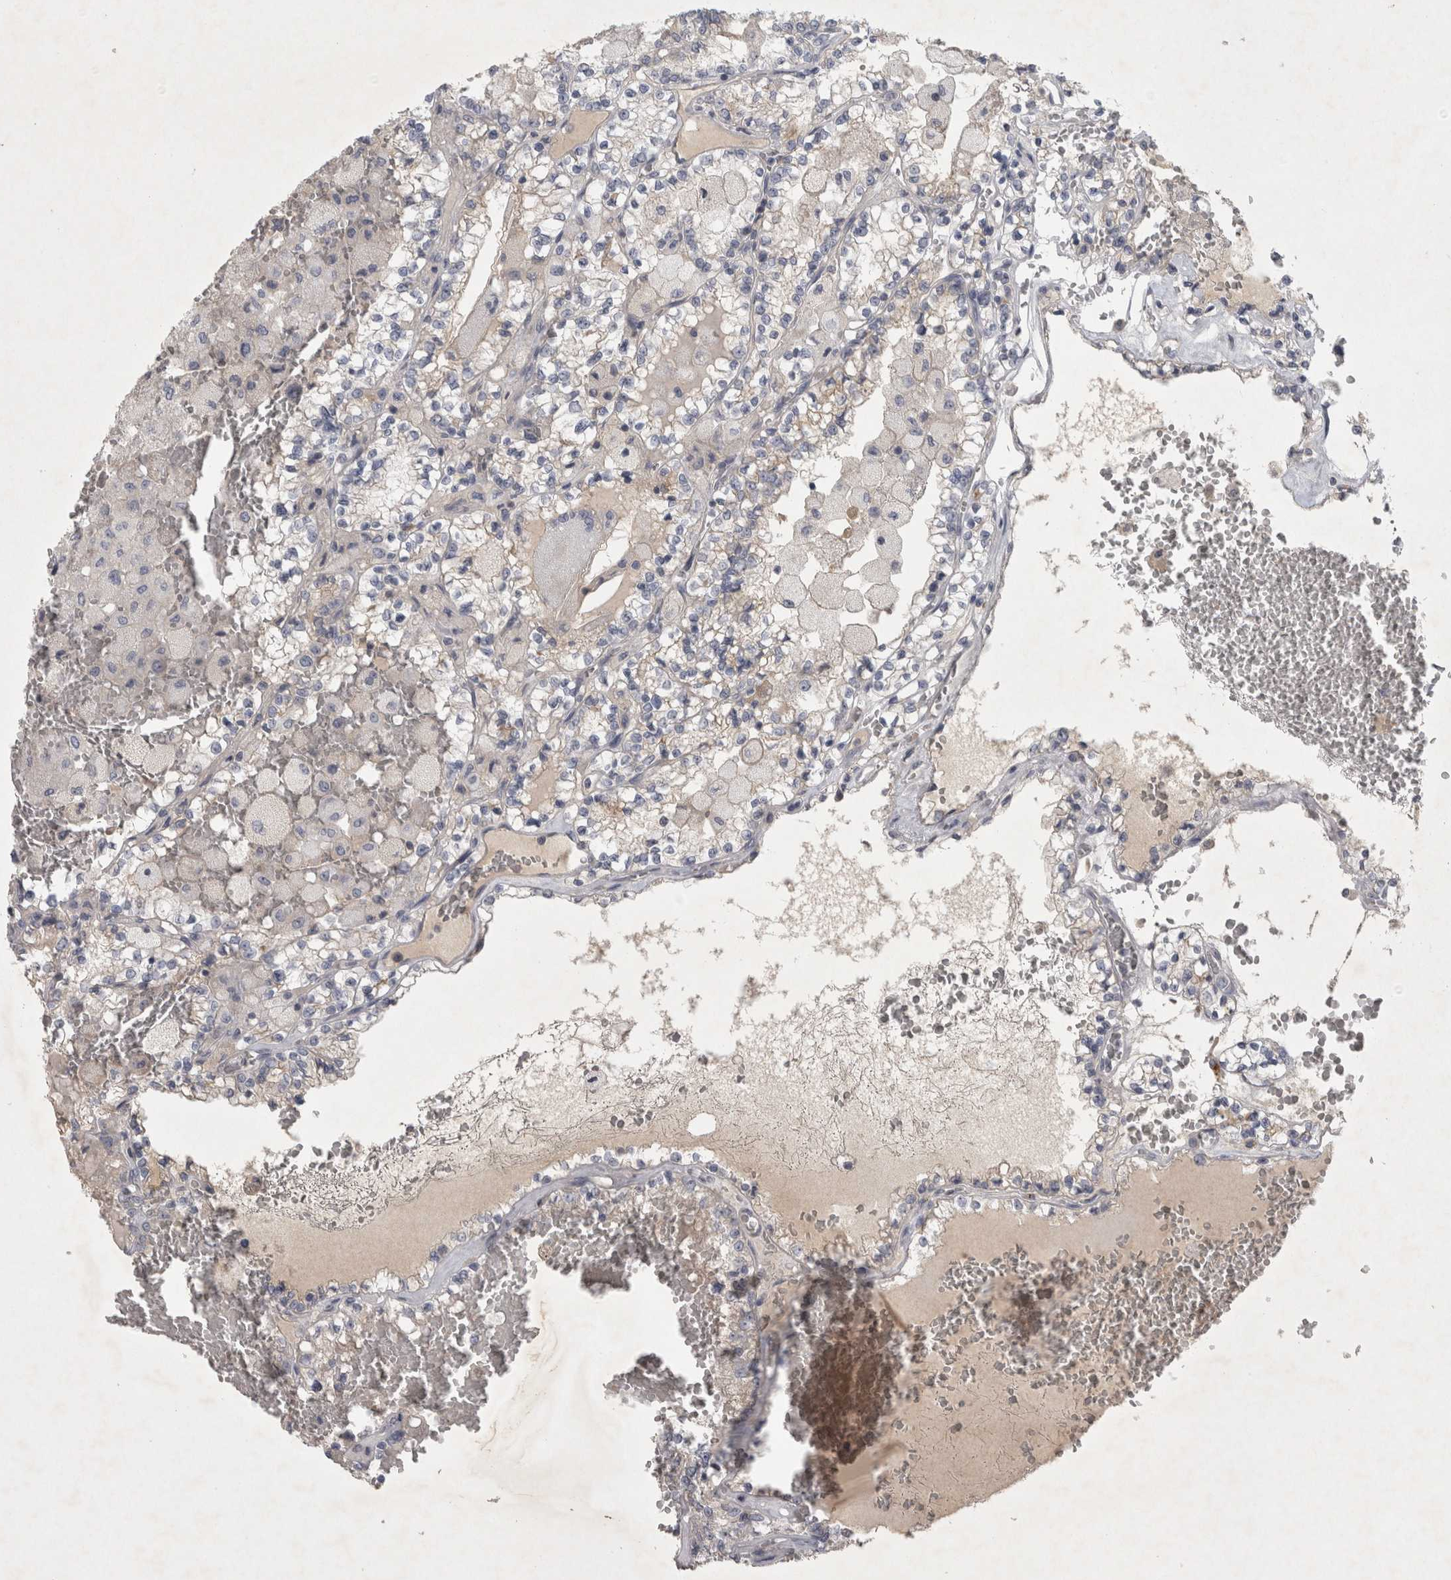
{"staining": {"intensity": "negative", "quantity": "none", "location": "none"}, "tissue": "renal cancer", "cell_type": "Tumor cells", "image_type": "cancer", "snomed": [{"axis": "morphology", "description": "Adenocarcinoma, NOS"}, {"axis": "topography", "description": "Kidney"}], "caption": "DAB (3,3'-diaminobenzidine) immunohistochemical staining of human adenocarcinoma (renal) exhibits no significant staining in tumor cells.", "gene": "ENPP7", "patient": {"sex": "female", "age": 56}}